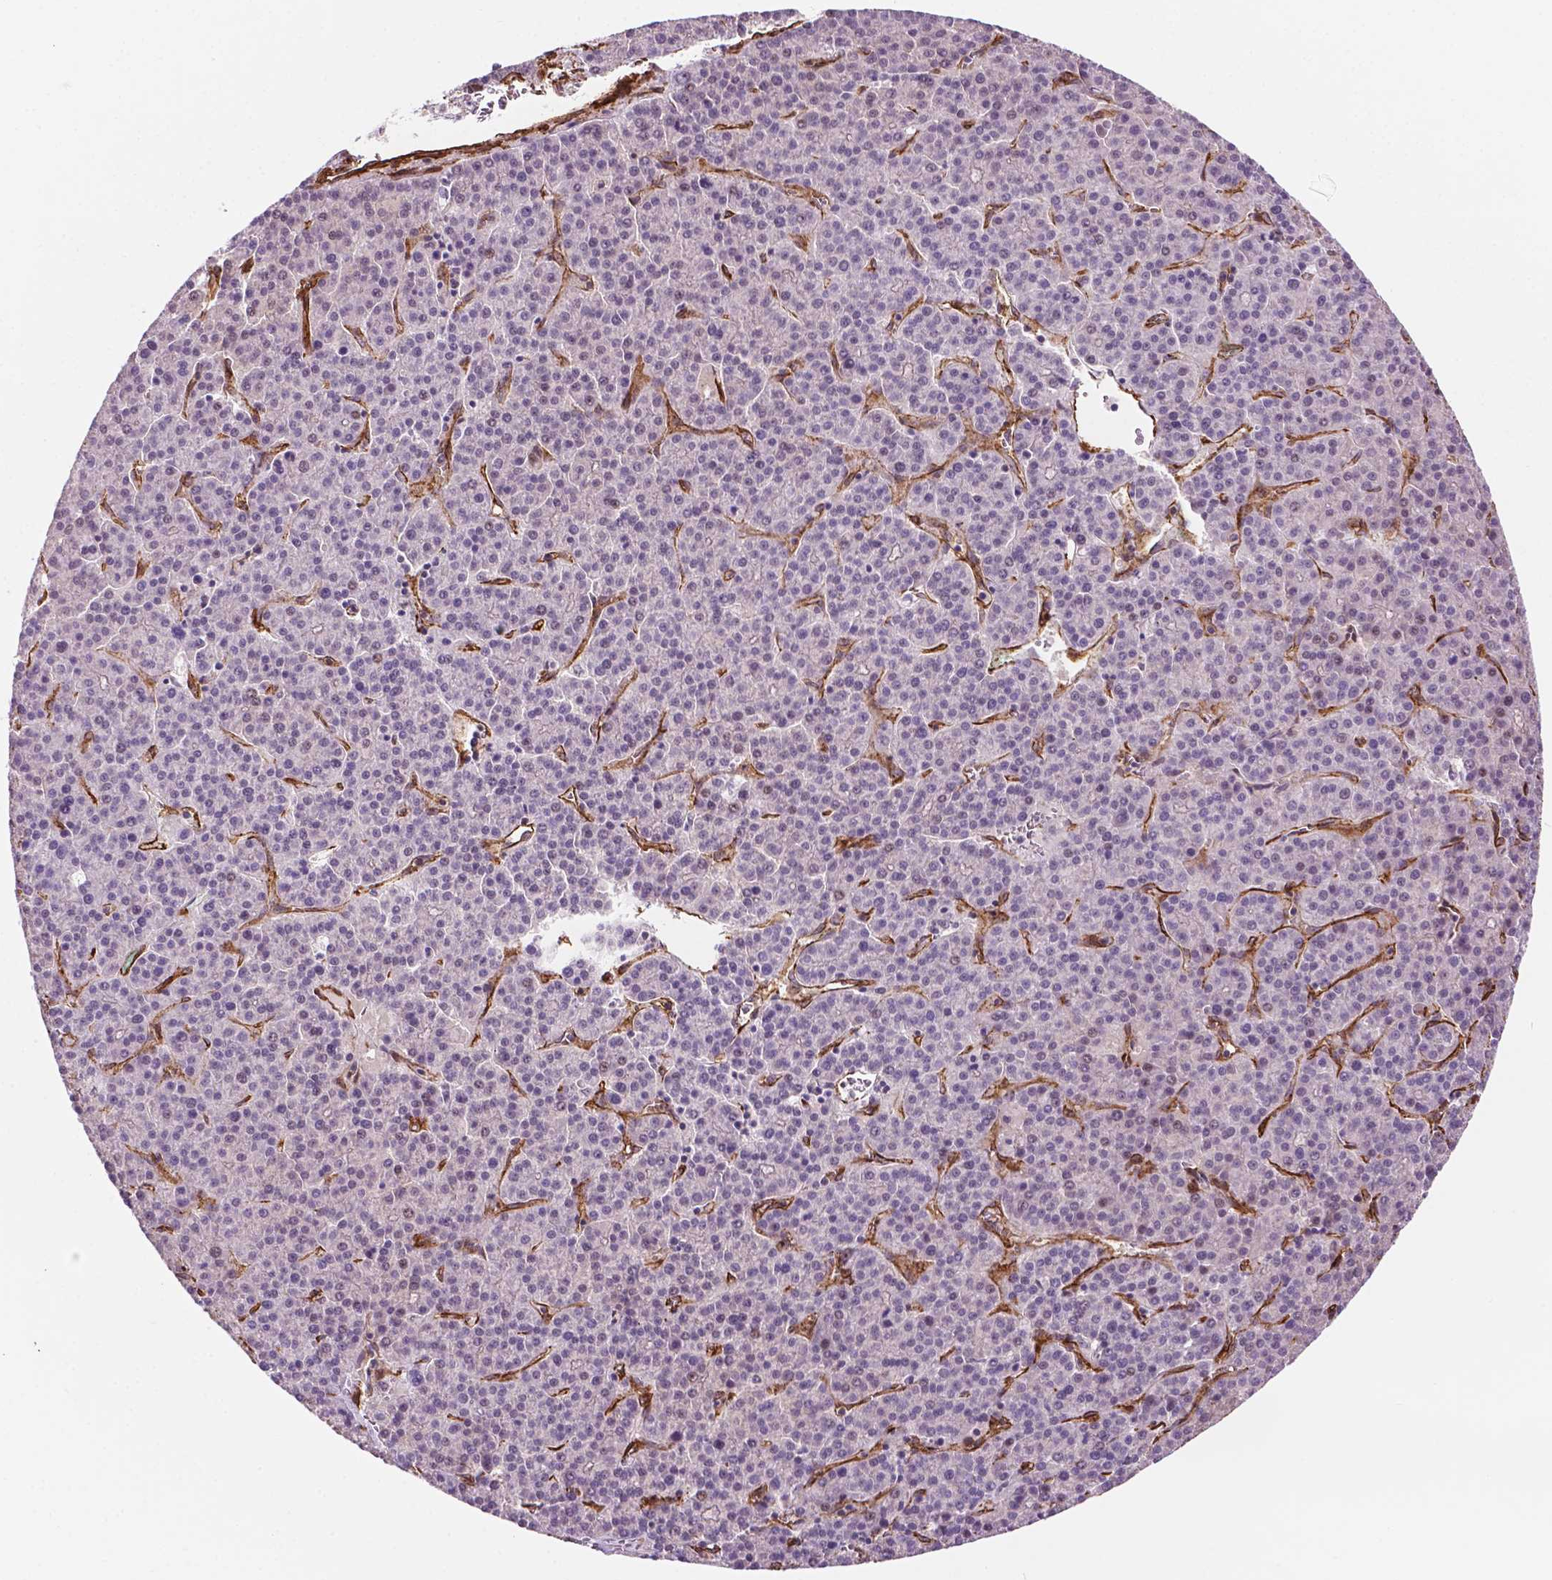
{"staining": {"intensity": "negative", "quantity": "none", "location": "none"}, "tissue": "liver cancer", "cell_type": "Tumor cells", "image_type": "cancer", "snomed": [{"axis": "morphology", "description": "Carcinoma, Hepatocellular, NOS"}, {"axis": "topography", "description": "Liver"}], "caption": "Liver hepatocellular carcinoma was stained to show a protein in brown. There is no significant staining in tumor cells. Brightfield microscopy of immunohistochemistry stained with DAB (3,3'-diaminobenzidine) (brown) and hematoxylin (blue), captured at high magnification.", "gene": "EGFL8", "patient": {"sex": "female", "age": 58}}